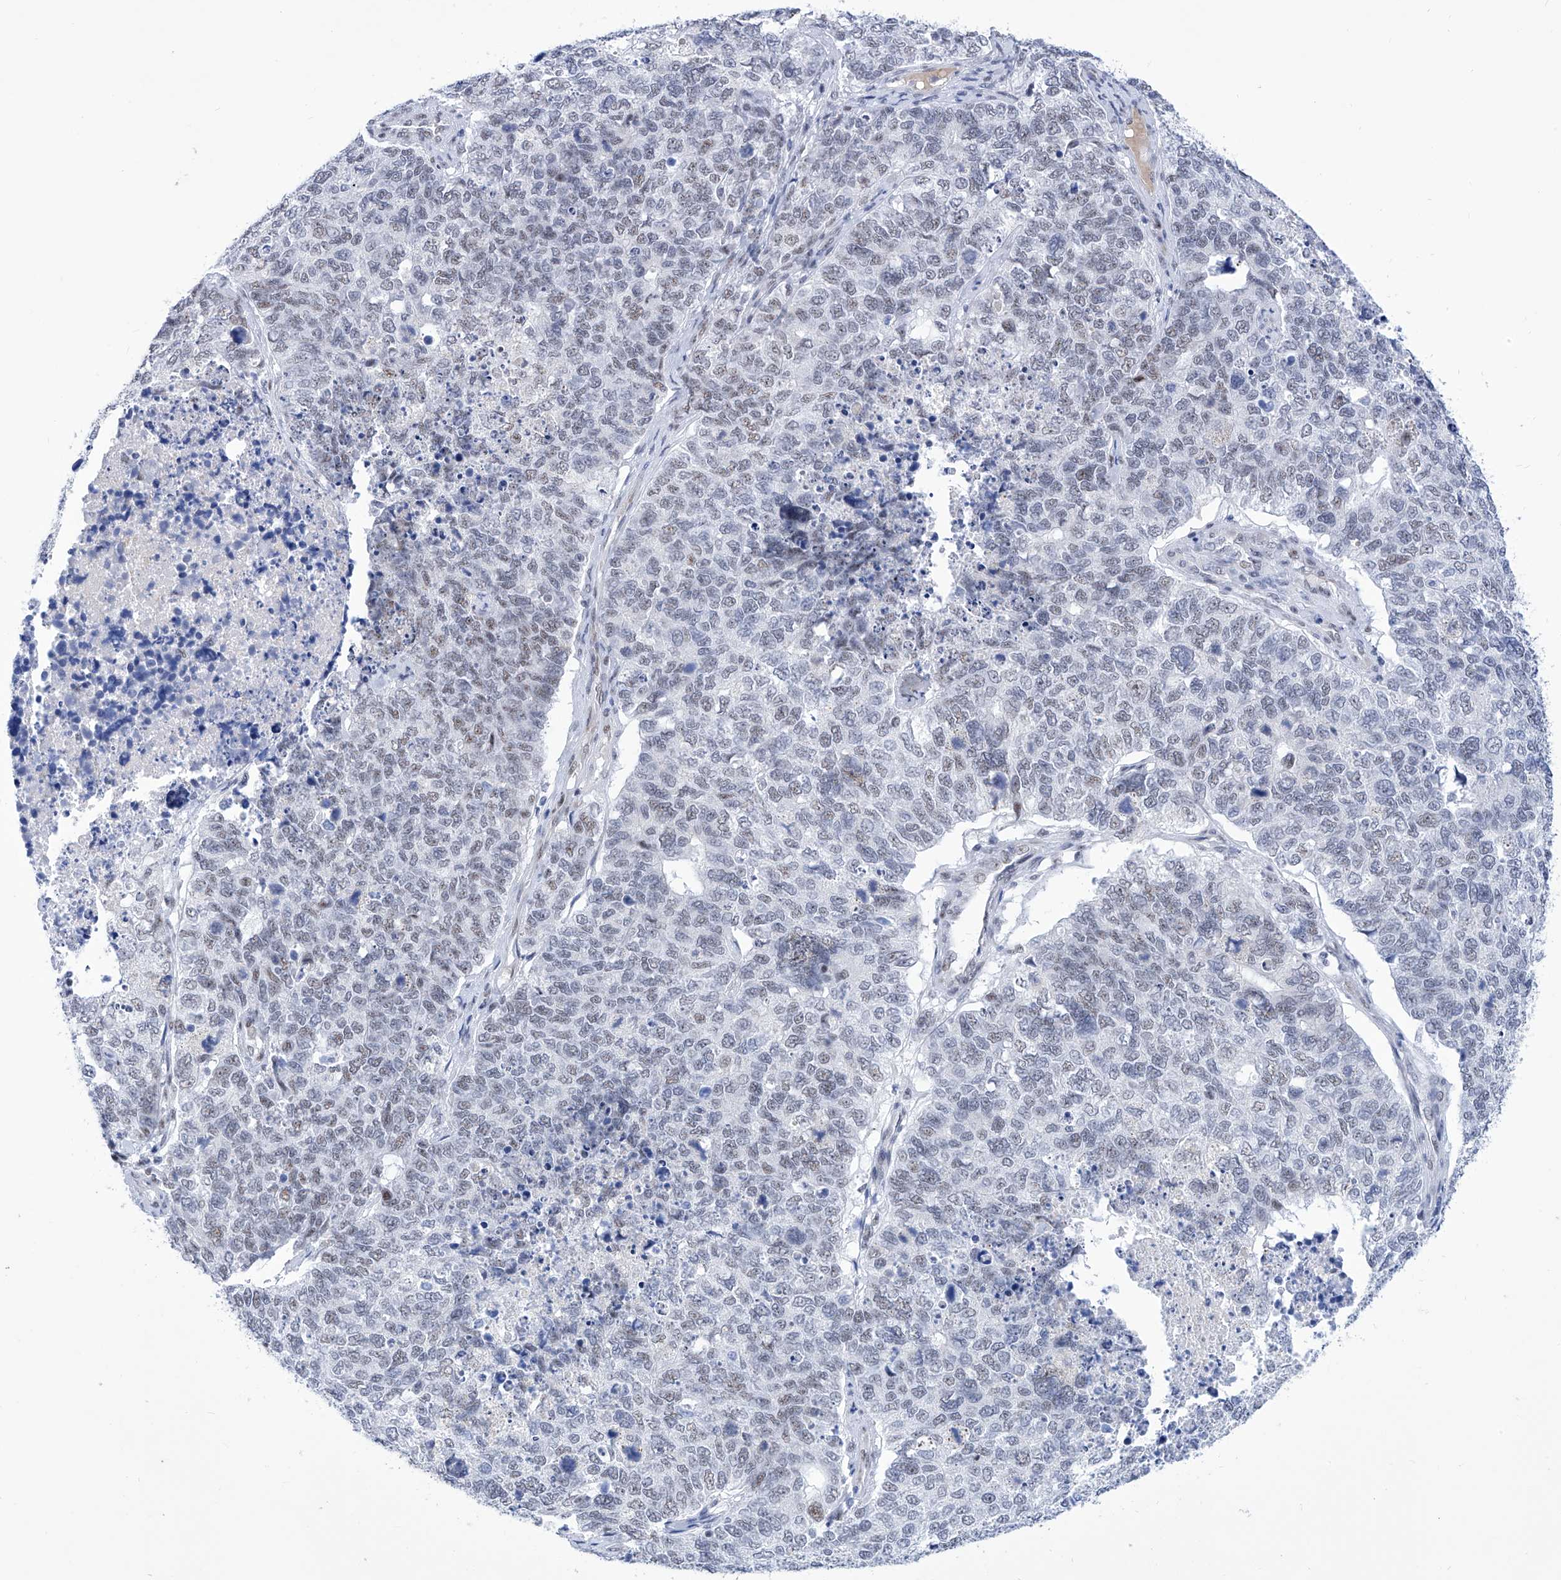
{"staining": {"intensity": "negative", "quantity": "none", "location": "none"}, "tissue": "cervical cancer", "cell_type": "Tumor cells", "image_type": "cancer", "snomed": [{"axis": "morphology", "description": "Squamous cell carcinoma, NOS"}, {"axis": "topography", "description": "Cervix"}], "caption": "Immunohistochemistry of human squamous cell carcinoma (cervical) displays no positivity in tumor cells. (Brightfield microscopy of DAB (3,3'-diaminobenzidine) immunohistochemistry at high magnification).", "gene": "SART1", "patient": {"sex": "female", "age": 63}}